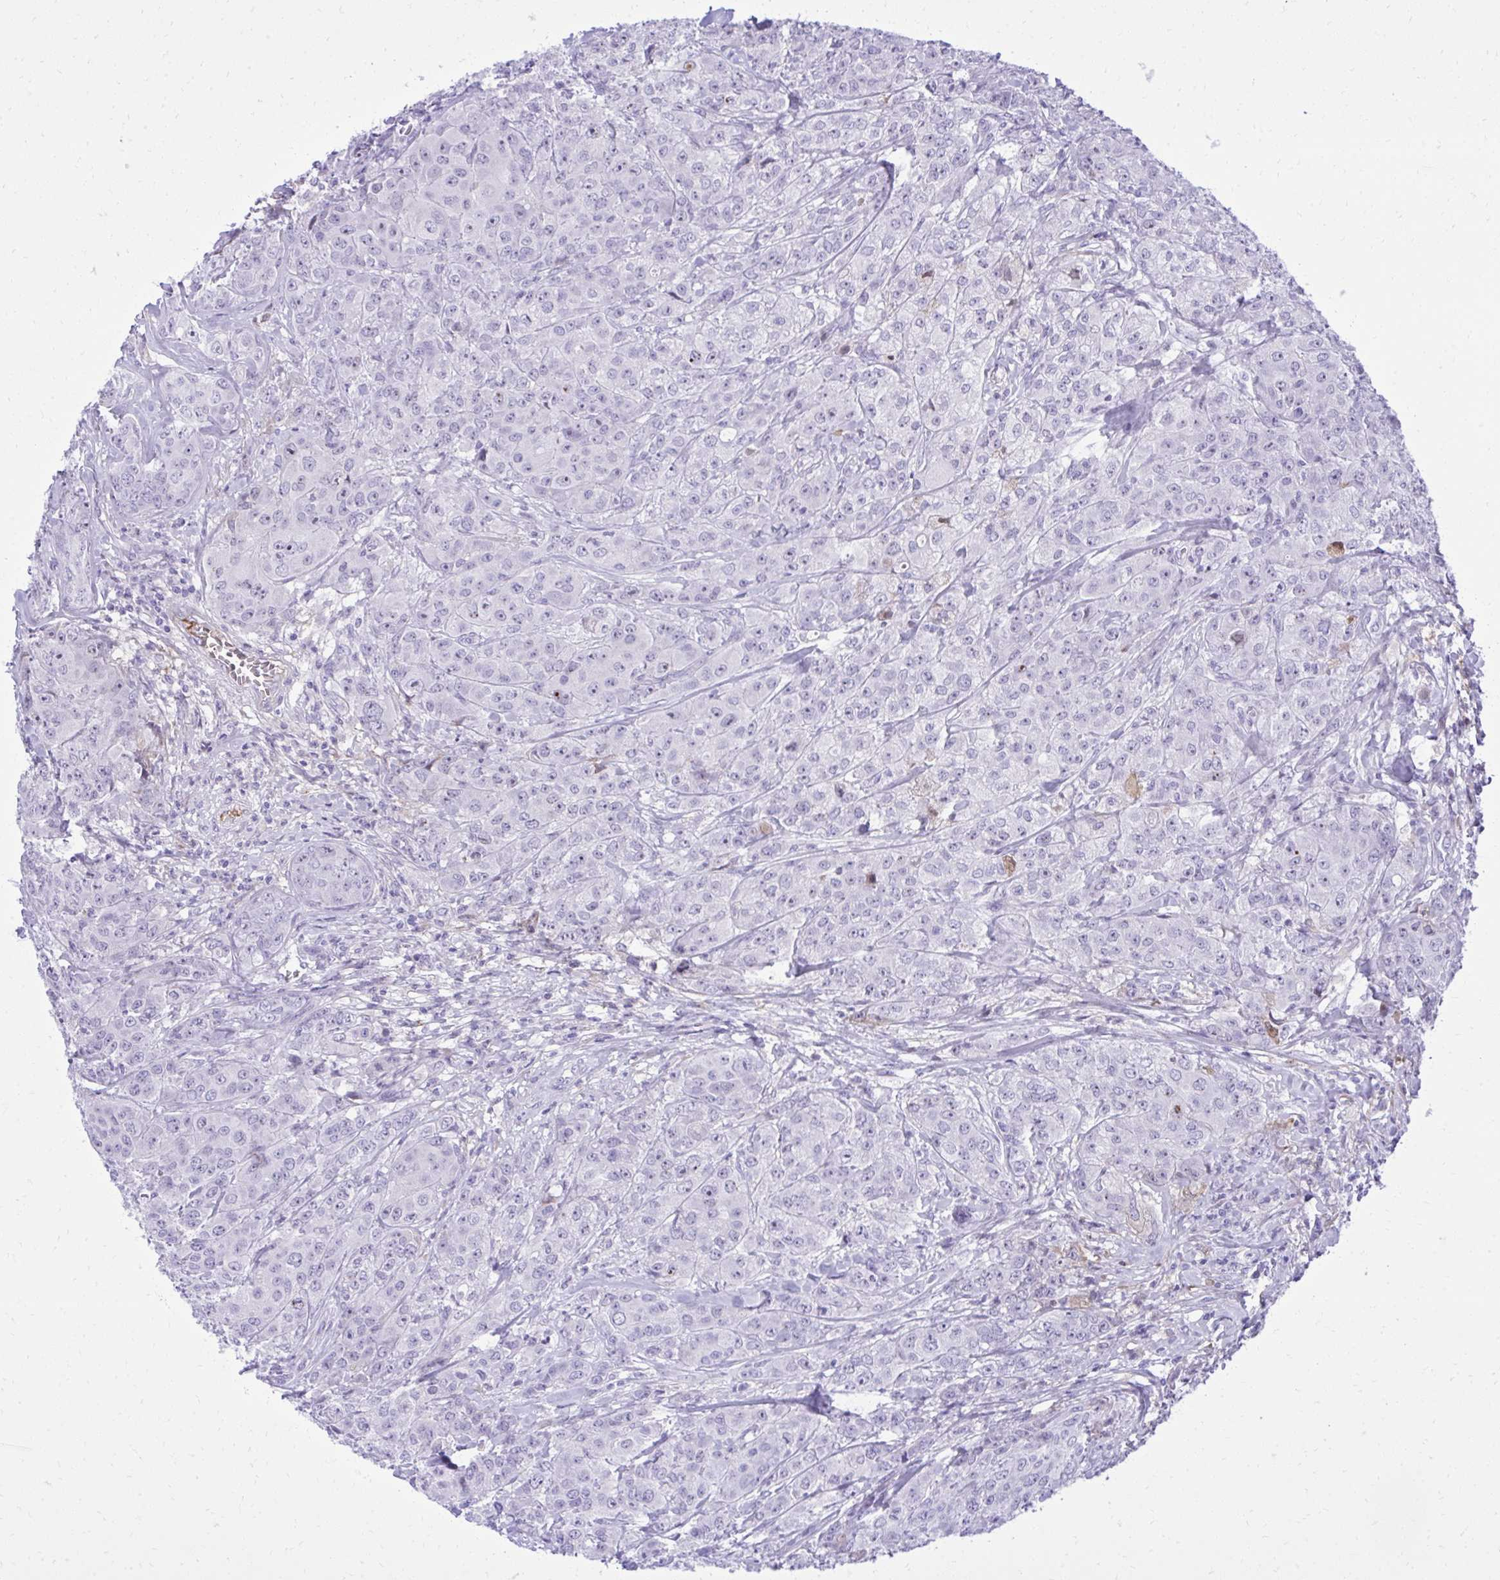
{"staining": {"intensity": "negative", "quantity": "none", "location": "none"}, "tissue": "breast cancer", "cell_type": "Tumor cells", "image_type": "cancer", "snomed": [{"axis": "morphology", "description": "Normal tissue, NOS"}, {"axis": "morphology", "description": "Duct carcinoma"}, {"axis": "topography", "description": "Breast"}], "caption": "Immunohistochemistry (IHC) image of neoplastic tissue: breast intraductal carcinoma stained with DAB reveals no significant protein staining in tumor cells. Brightfield microscopy of IHC stained with DAB (brown) and hematoxylin (blue), captured at high magnification.", "gene": "PITPNM3", "patient": {"sex": "female", "age": 43}}